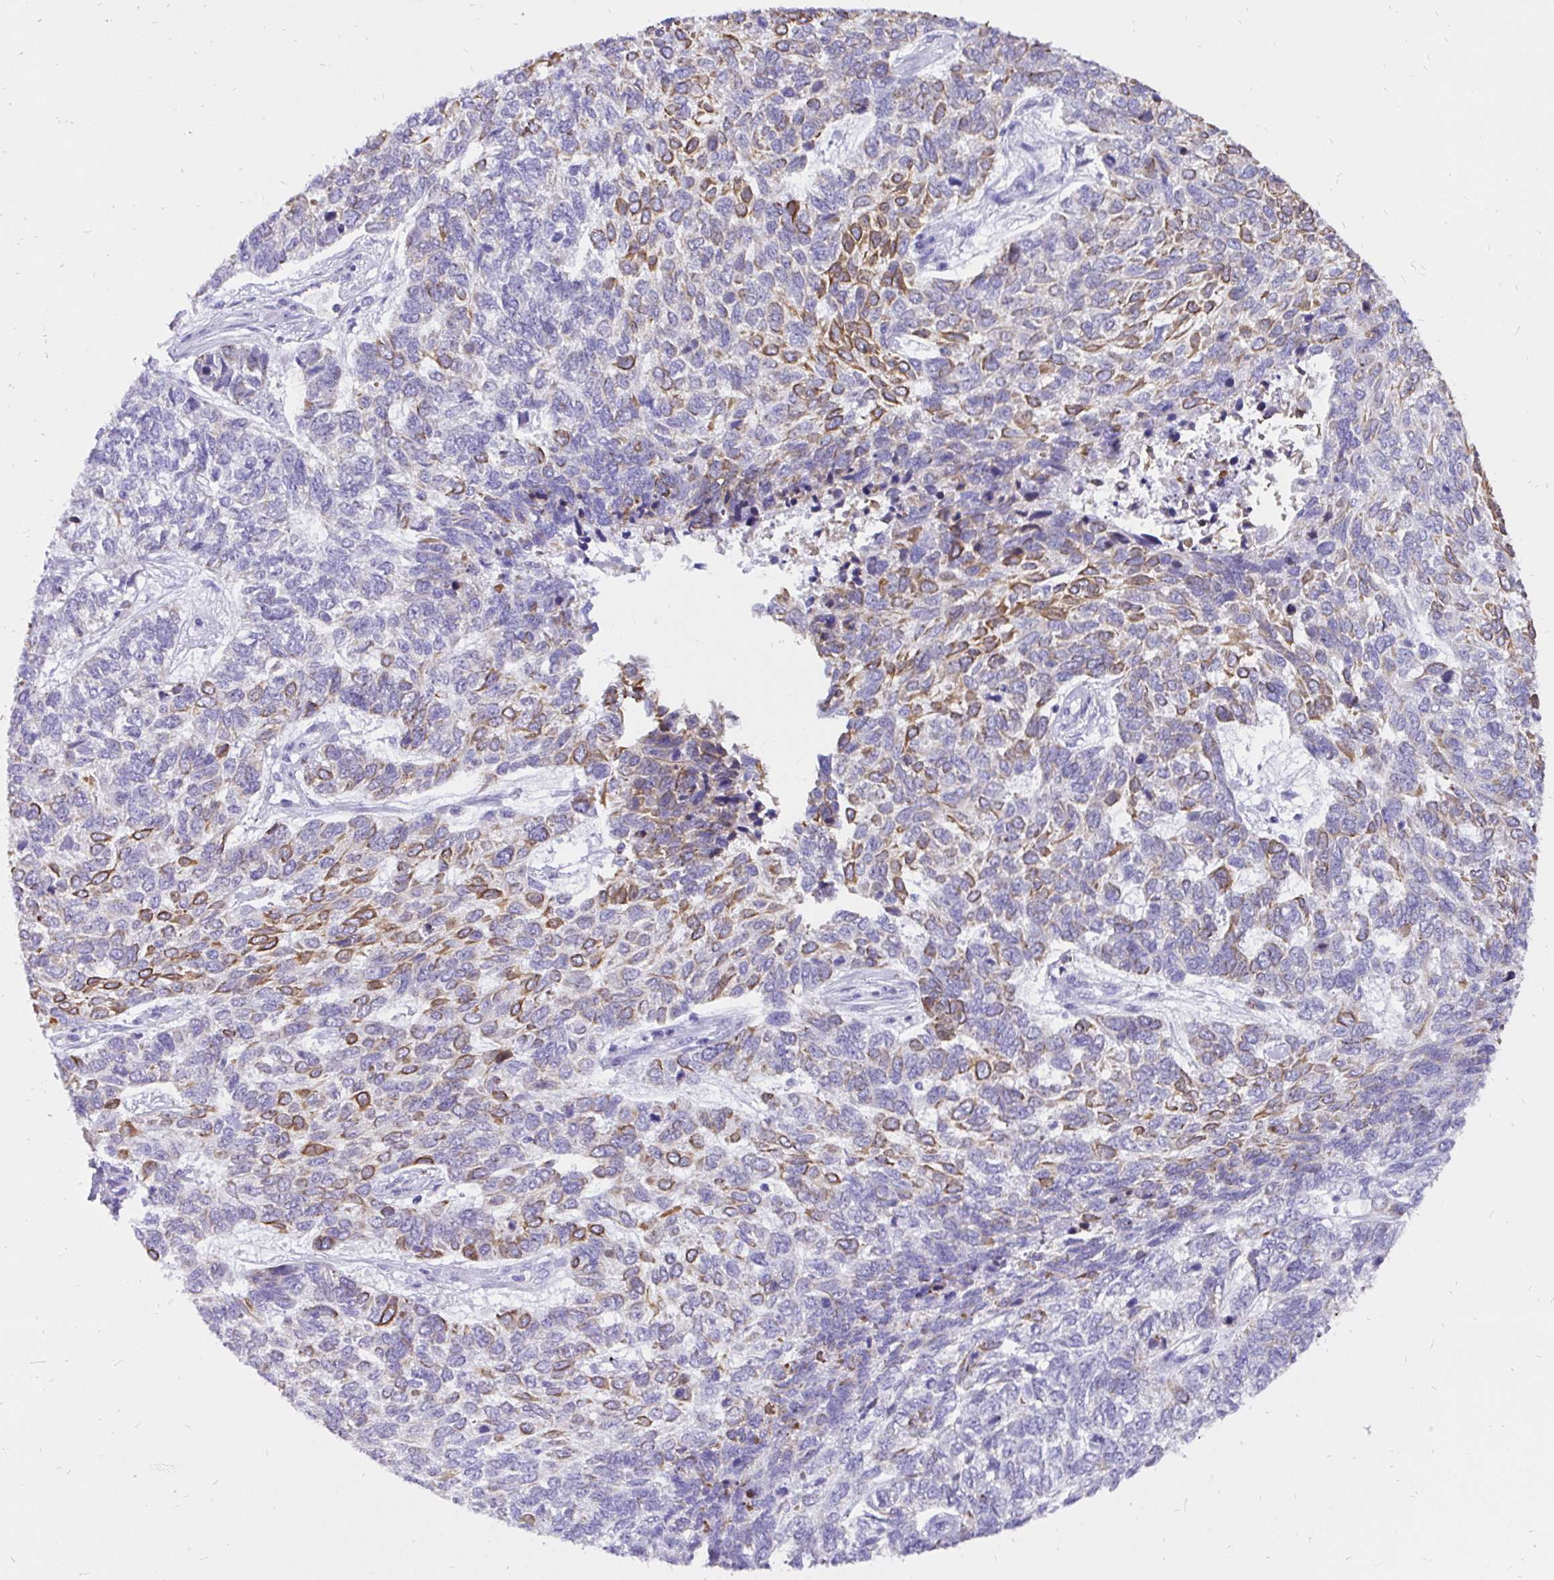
{"staining": {"intensity": "moderate", "quantity": "<25%", "location": "cytoplasmic/membranous"}, "tissue": "skin cancer", "cell_type": "Tumor cells", "image_type": "cancer", "snomed": [{"axis": "morphology", "description": "Basal cell carcinoma"}, {"axis": "topography", "description": "Skin"}], "caption": "Tumor cells exhibit low levels of moderate cytoplasmic/membranous positivity in about <25% of cells in basal cell carcinoma (skin).", "gene": "KRT13", "patient": {"sex": "female", "age": 65}}